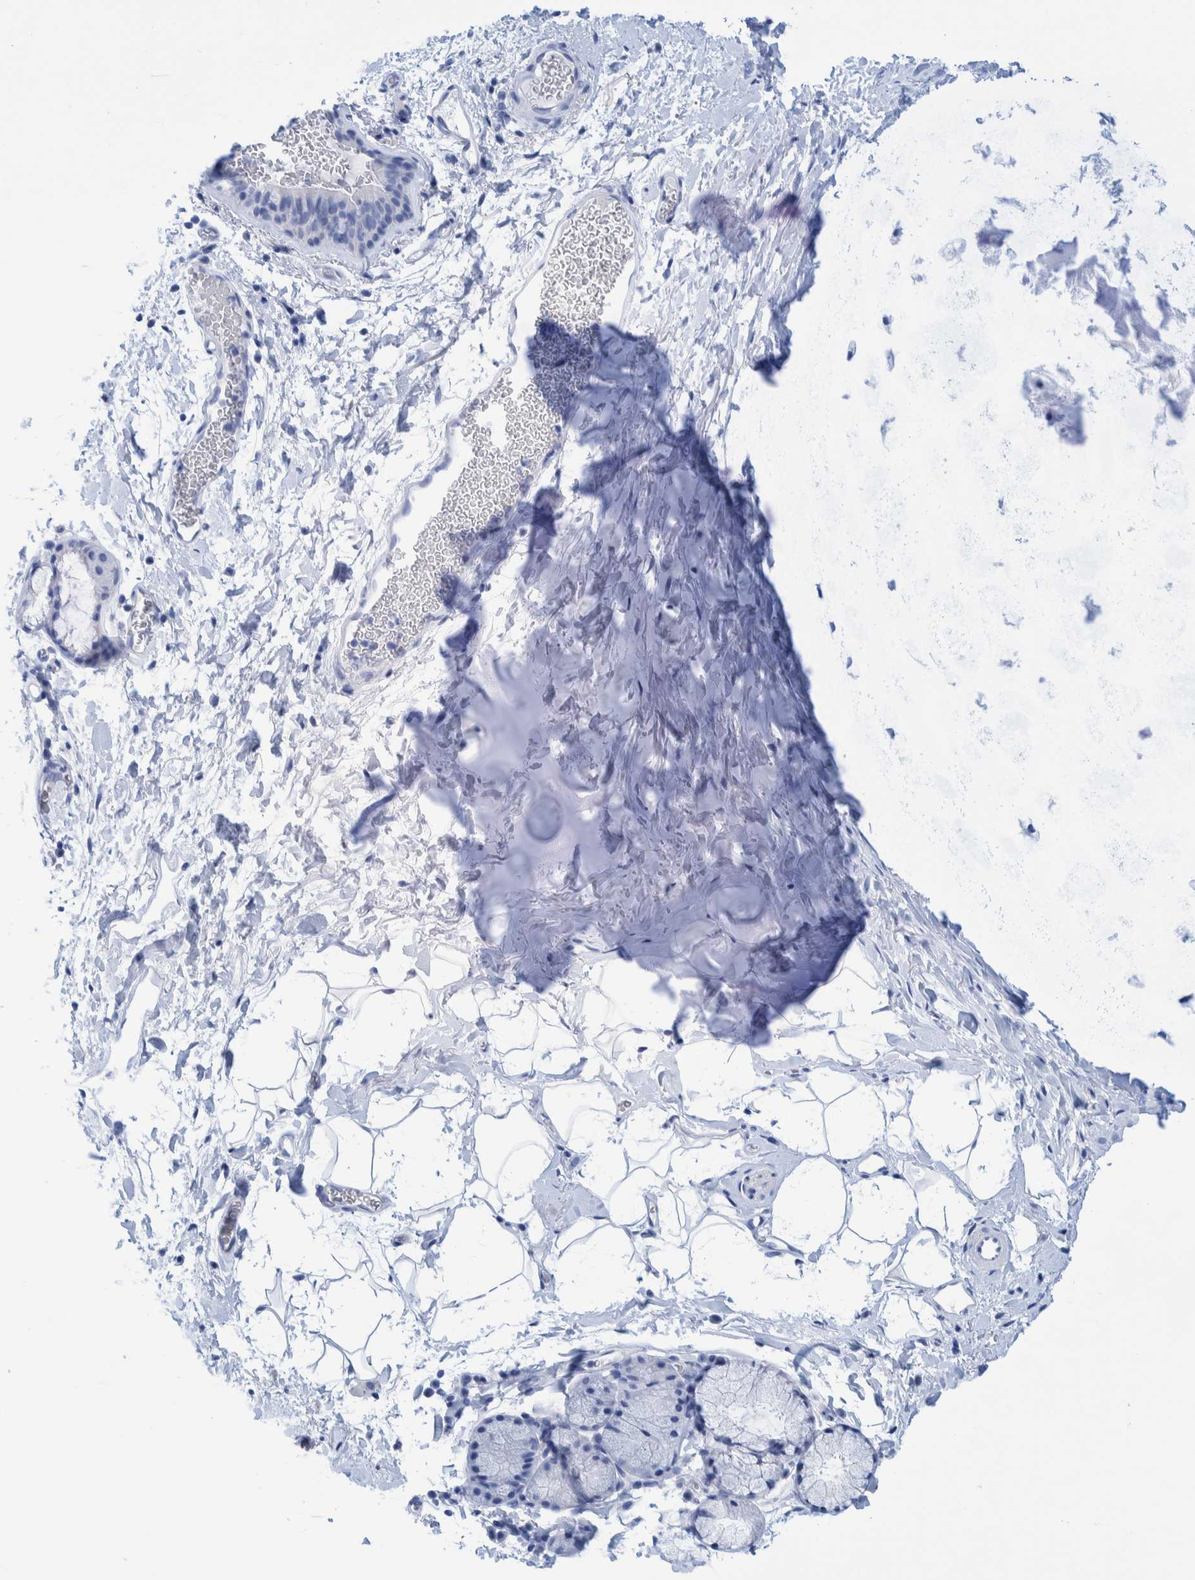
{"staining": {"intensity": "negative", "quantity": "none", "location": "none"}, "tissue": "bronchus", "cell_type": "Respiratory epithelial cells", "image_type": "normal", "snomed": [{"axis": "morphology", "description": "Normal tissue, NOS"}, {"axis": "topography", "description": "Cartilage tissue"}, {"axis": "topography", "description": "Bronchus"}], "caption": "Respiratory epithelial cells are negative for protein expression in unremarkable human bronchus. (Stains: DAB (3,3'-diaminobenzidine) immunohistochemistry with hematoxylin counter stain, Microscopy: brightfield microscopy at high magnification).", "gene": "PERP", "patient": {"sex": "female", "age": 53}}